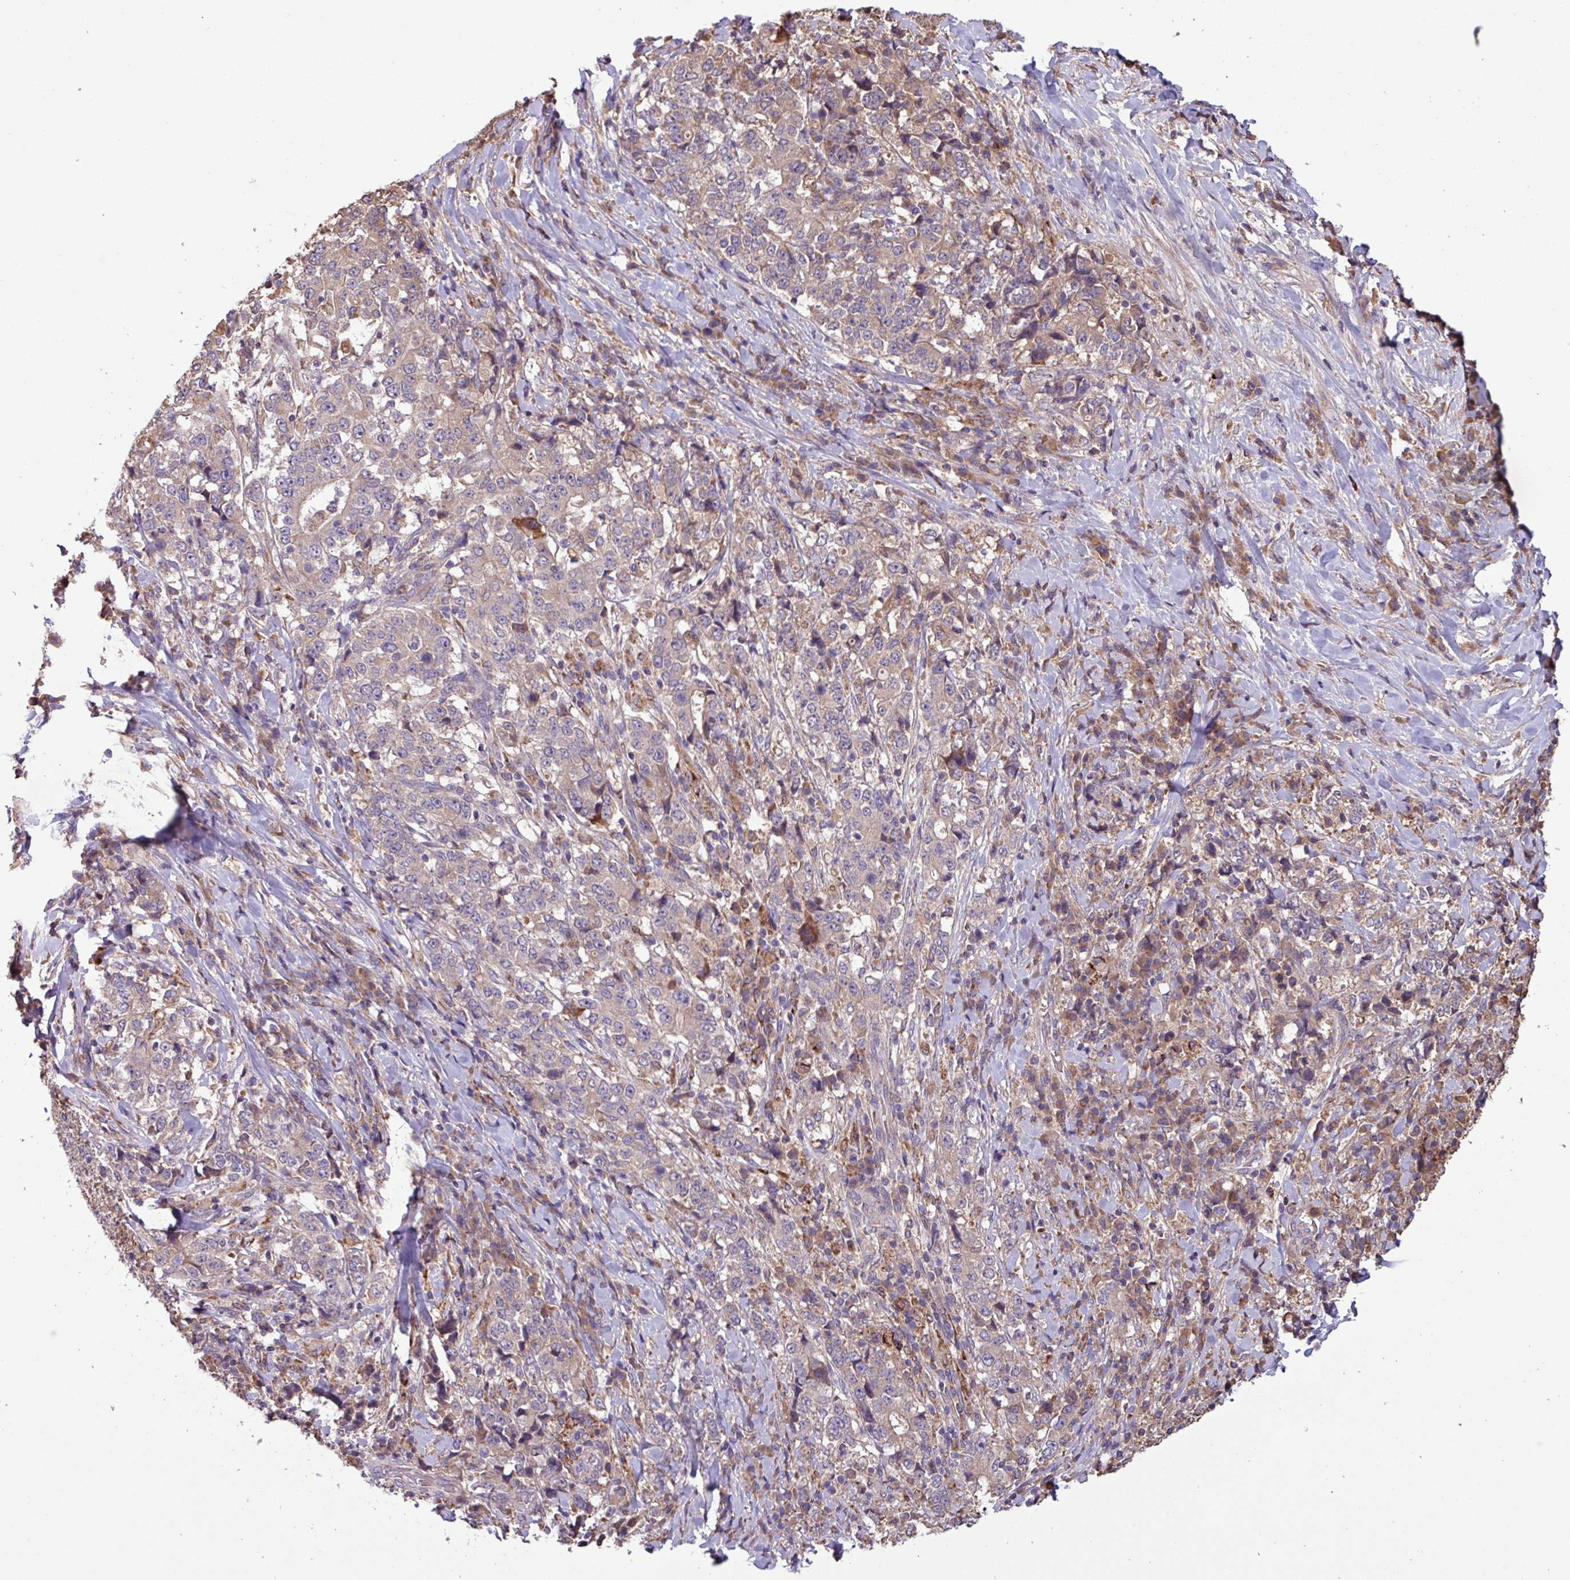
{"staining": {"intensity": "weak", "quantity": "<25%", "location": "cytoplasmic/membranous"}, "tissue": "stomach cancer", "cell_type": "Tumor cells", "image_type": "cancer", "snomed": [{"axis": "morphology", "description": "Normal tissue, NOS"}, {"axis": "morphology", "description": "Adenocarcinoma, NOS"}, {"axis": "topography", "description": "Stomach, upper"}, {"axis": "topography", "description": "Stomach"}], "caption": "IHC of stomach cancer reveals no expression in tumor cells.", "gene": "PTPRQ", "patient": {"sex": "male", "age": 59}}